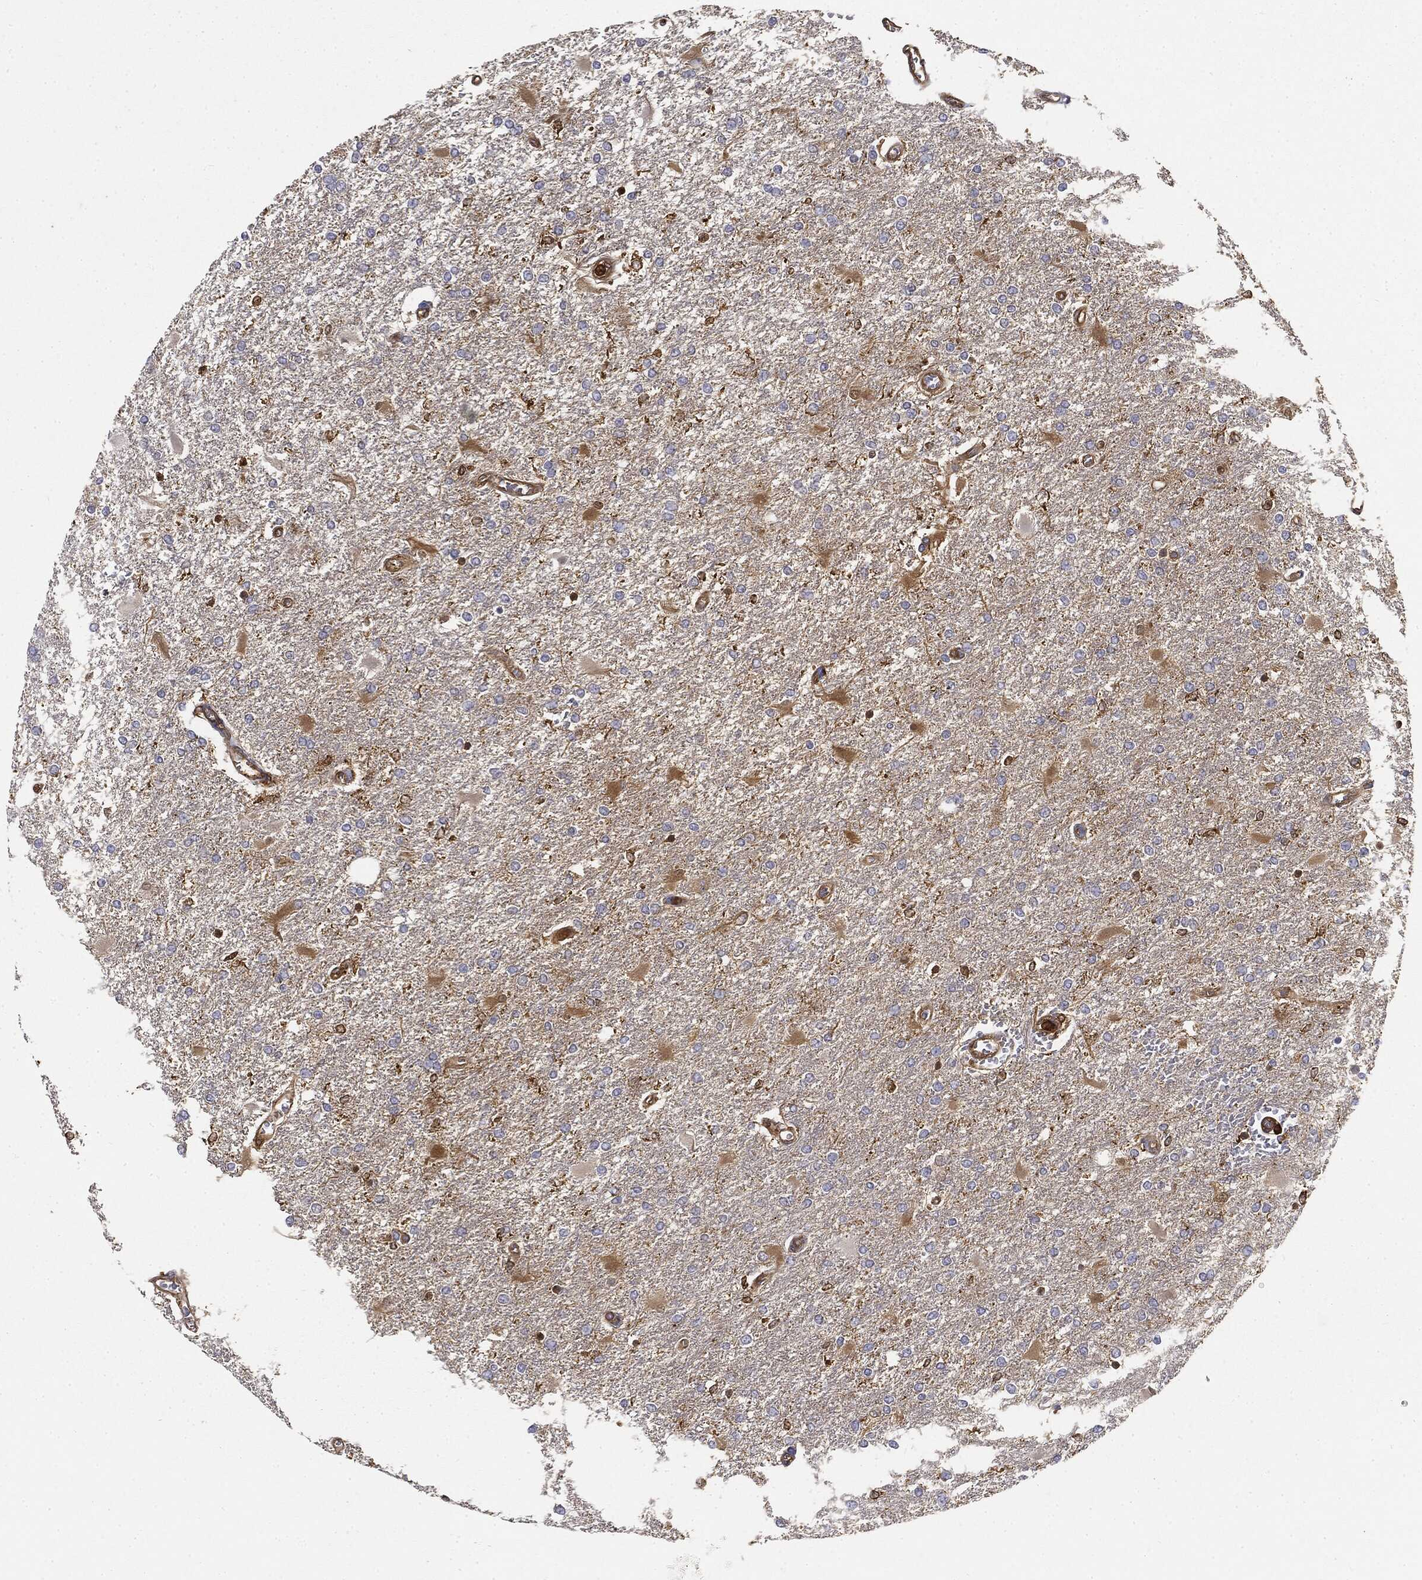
{"staining": {"intensity": "negative", "quantity": "none", "location": "none"}, "tissue": "glioma", "cell_type": "Tumor cells", "image_type": "cancer", "snomed": [{"axis": "morphology", "description": "Glioma, malignant, High grade"}, {"axis": "topography", "description": "Cerebral cortex"}], "caption": "Immunohistochemistry (IHC) of high-grade glioma (malignant) shows no positivity in tumor cells.", "gene": "WDR1", "patient": {"sex": "male", "age": 79}}